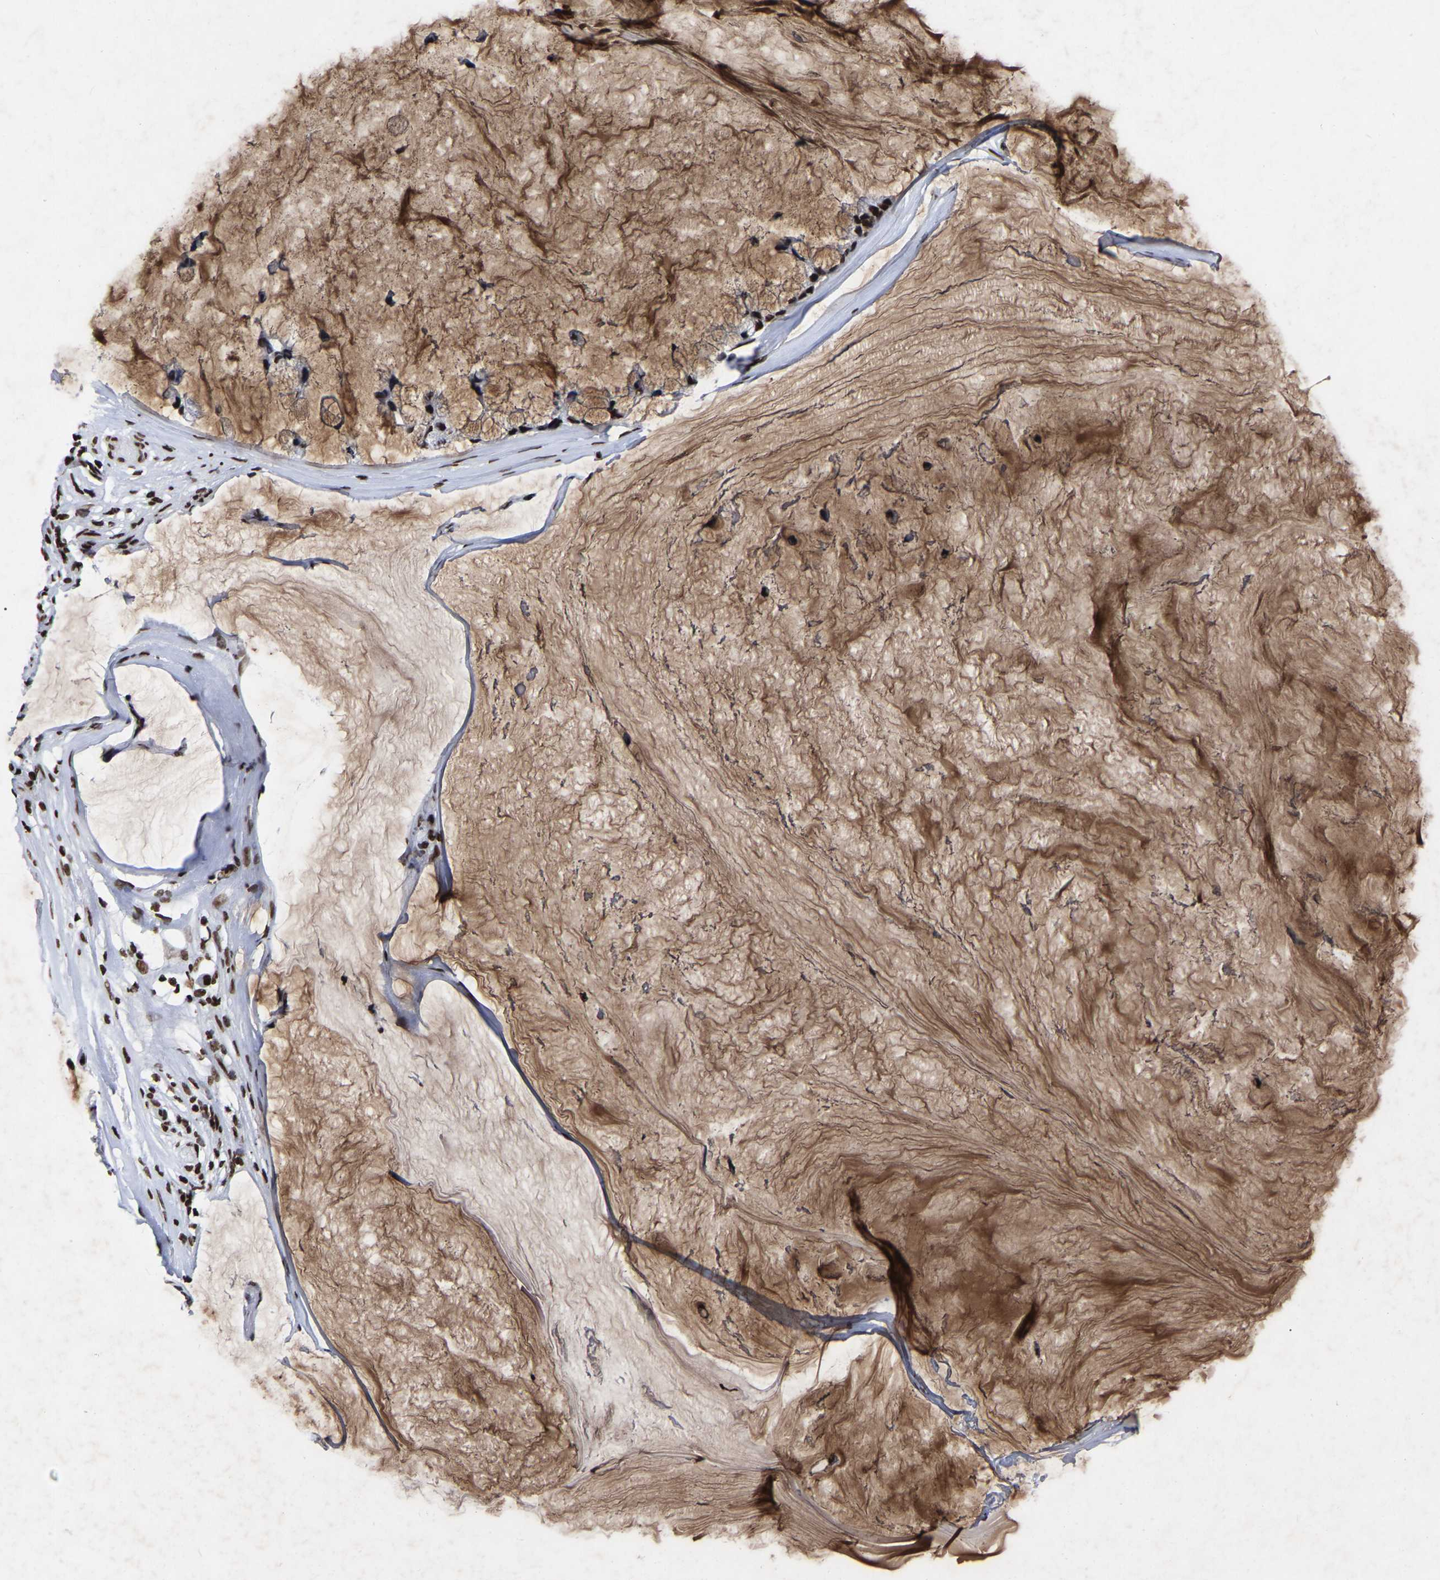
{"staining": {"intensity": "strong", "quantity": ">75%", "location": "cytoplasmic/membranous,nuclear"}, "tissue": "ovarian cancer", "cell_type": "Tumor cells", "image_type": "cancer", "snomed": [{"axis": "morphology", "description": "Cystadenocarcinoma, mucinous, NOS"}, {"axis": "topography", "description": "Ovary"}], "caption": "Protein analysis of ovarian cancer (mucinous cystadenocarcinoma) tissue displays strong cytoplasmic/membranous and nuclear expression in approximately >75% of tumor cells. (IHC, brightfield microscopy, high magnification).", "gene": "PRCC", "patient": {"sex": "female", "age": 39}}